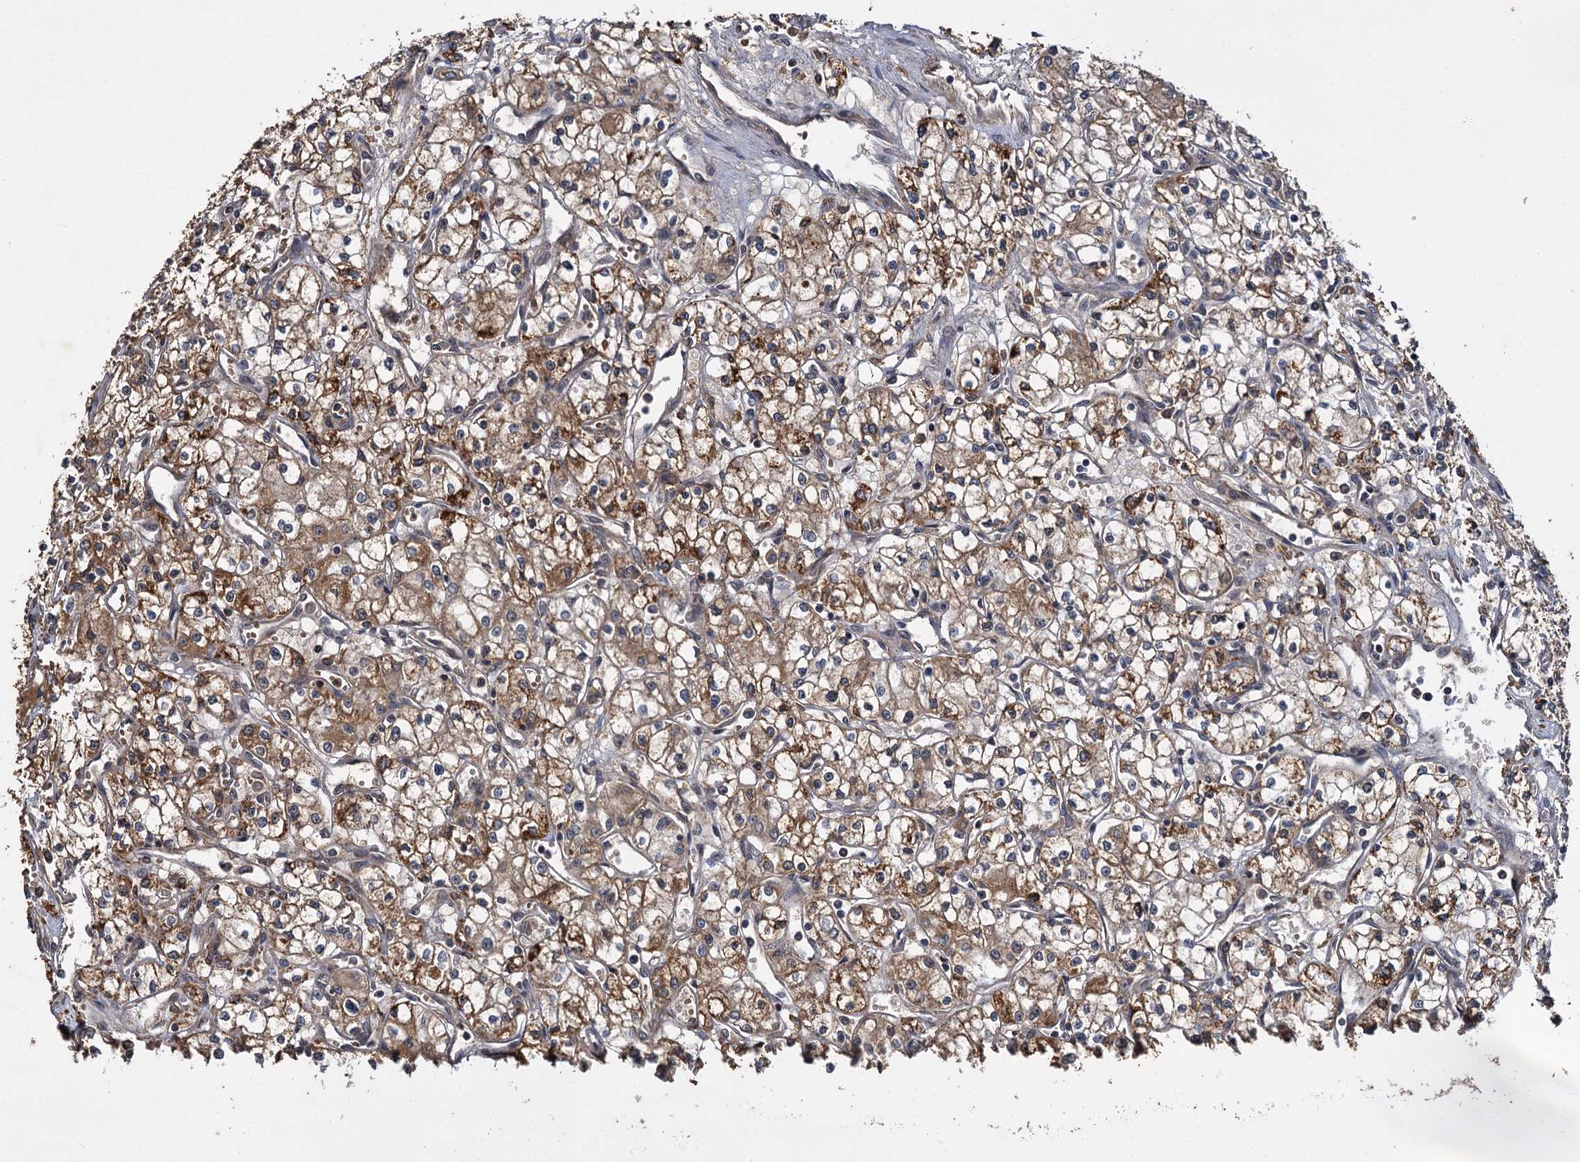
{"staining": {"intensity": "moderate", "quantity": ">75%", "location": "cytoplasmic/membranous"}, "tissue": "renal cancer", "cell_type": "Tumor cells", "image_type": "cancer", "snomed": [{"axis": "morphology", "description": "Adenocarcinoma, NOS"}, {"axis": "topography", "description": "Kidney"}], "caption": "Immunohistochemical staining of human renal adenocarcinoma displays medium levels of moderate cytoplasmic/membranous expression in approximately >75% of tumor cells.", "gene": "MBD6", "patient": {"sex": "male", "age": 59}}